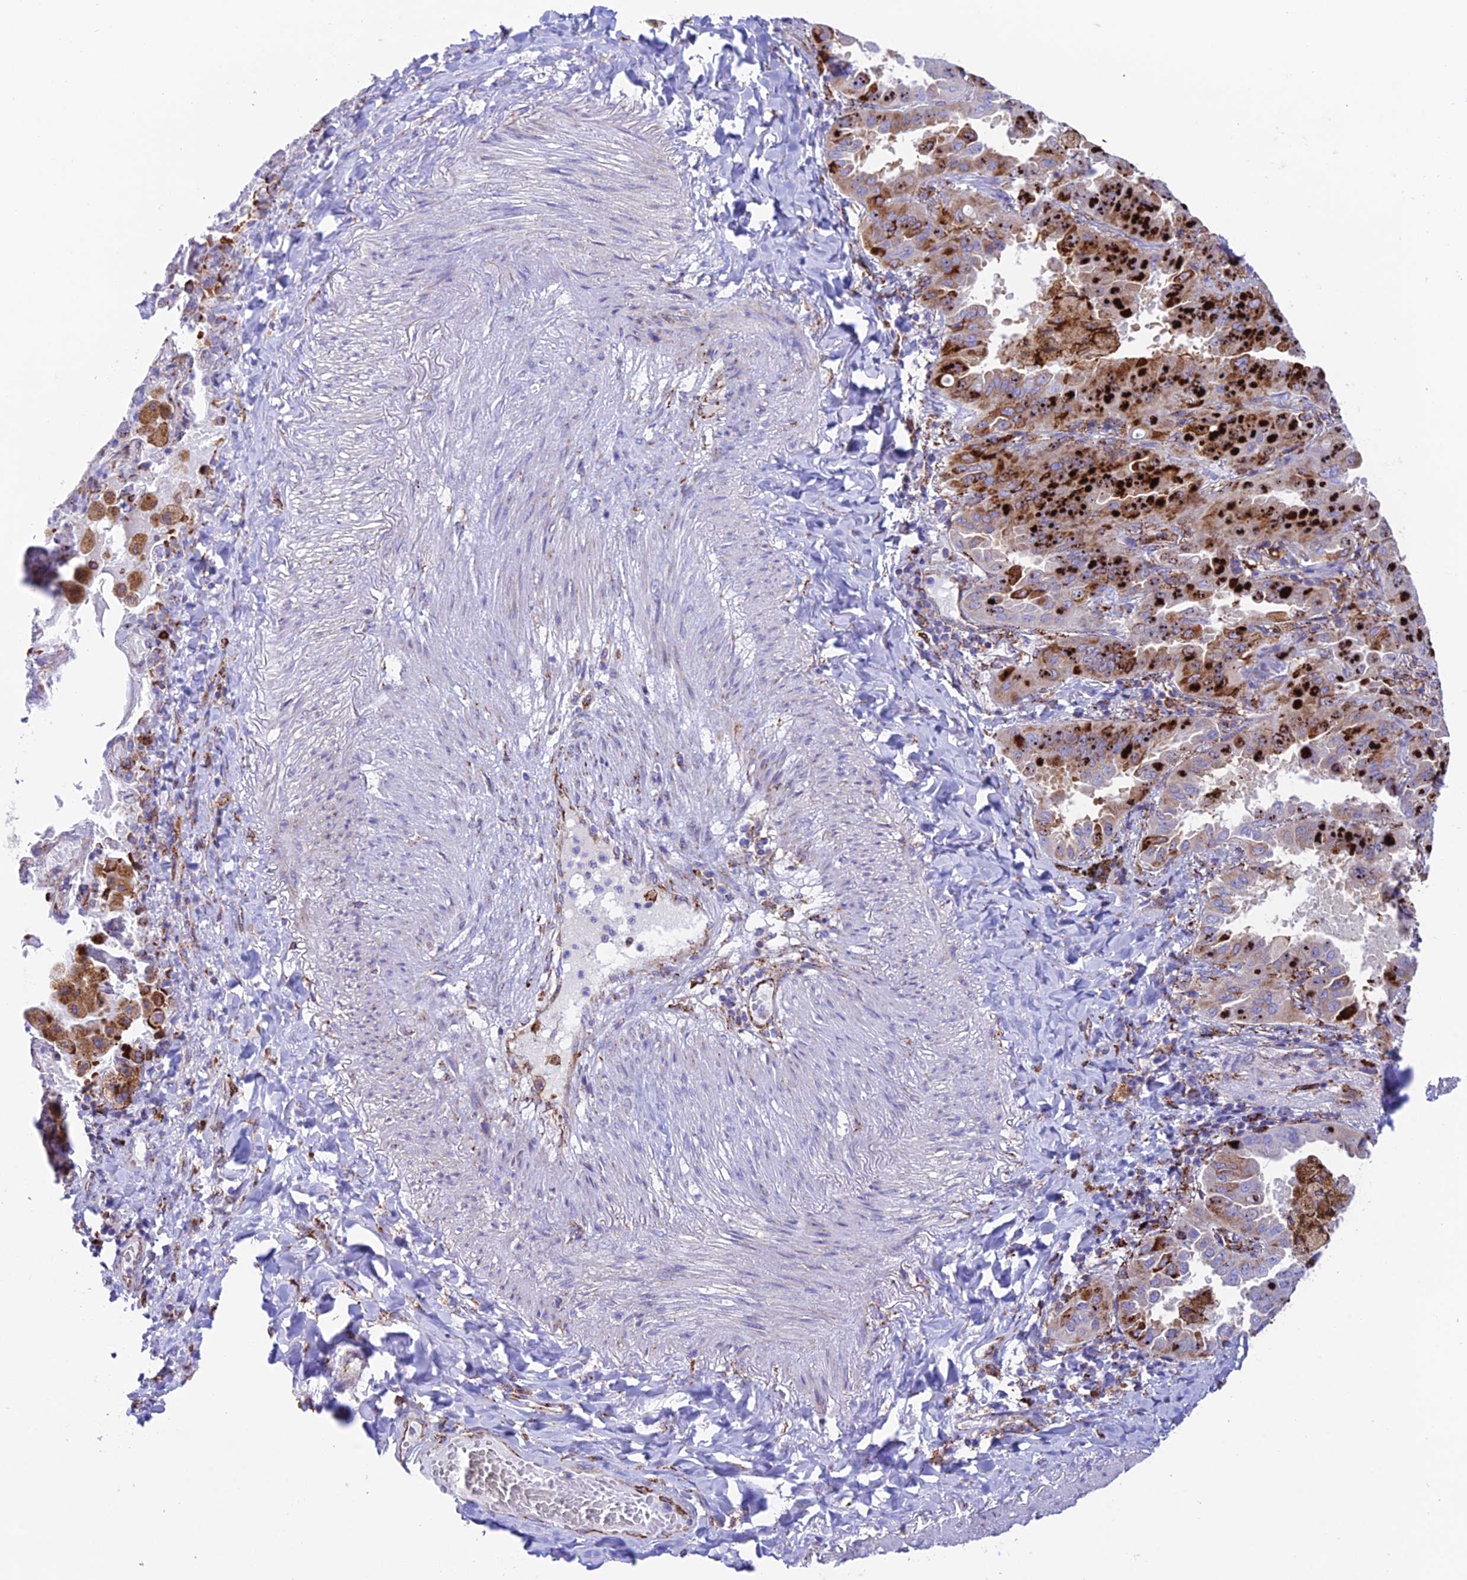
{"staining": {"intensity": "moderate", "quantity": "25%-75%", "location": "cytoplasmic/membranous"}, "tissue": "lung cancer", "cell_type": "Tumor cells", "image_type": "cancer", "snomed": [{"axis": "morphology", "description": "Adenocarcinoma, NOS"}, {"axis": "topography", "description": "Lung"}], "caption": "High-magnification brightfield microscopy of adenocarcinoma (lung) stained with DAB (brown) and counterstained with hematoxylin (blue). tumor cells exhibit moderate cytoplasmic/membranous expression is identified in approximately25%-75% of cells.", "gene": "TUBGCP6", "patient": {"sex": "male", "age": 64}}